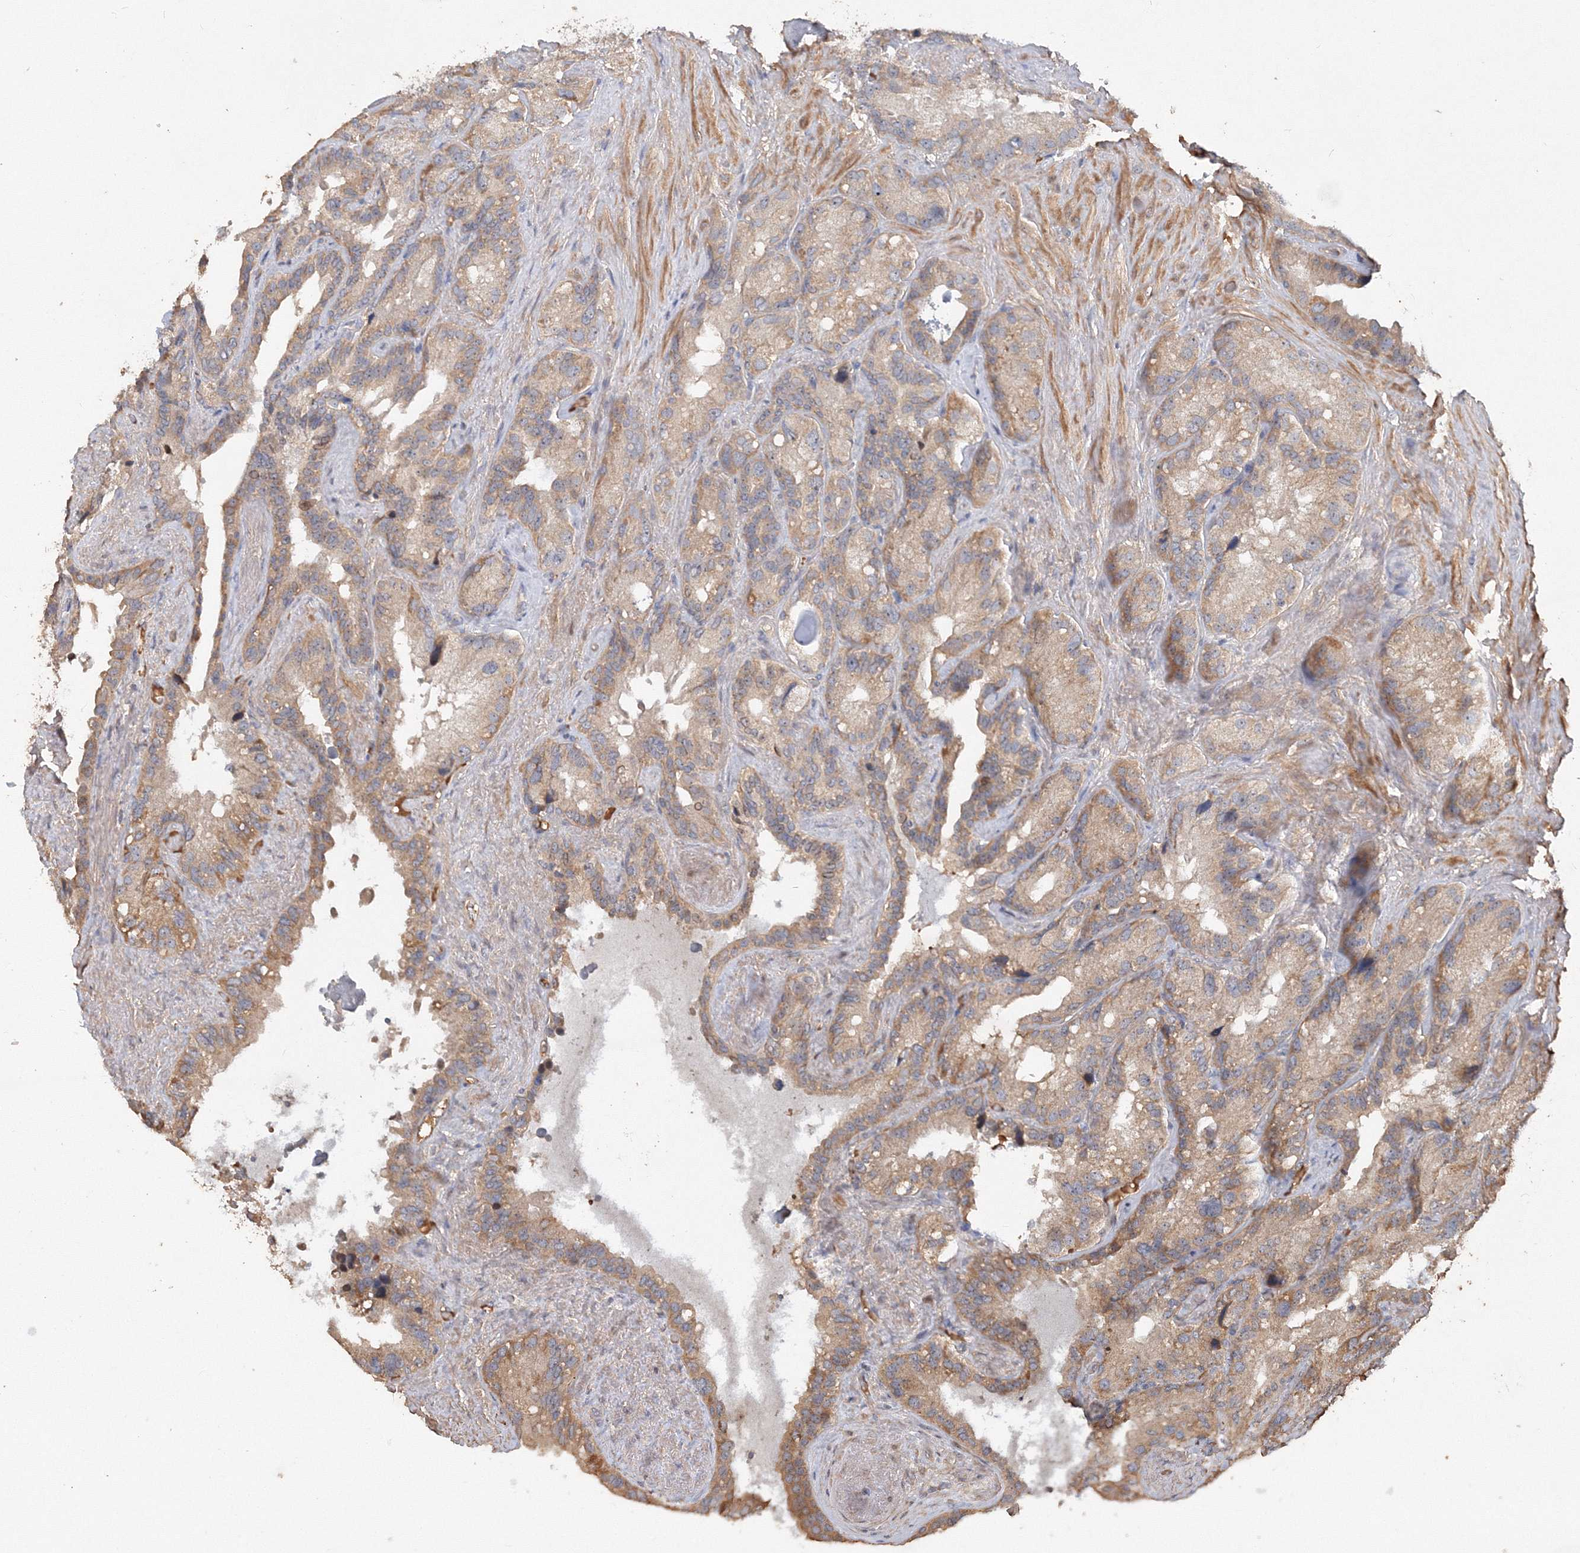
{"staining": {"intensity": "weak", "quantity": "25%-75%", "location": "cytoplasmic/membranous"}, "tissue": "seminal vesicle", "cell_type": "Glandular cells", "image_type": "normal", "snomed": [{"axis": "morphology", "description": "Normal tissue, NOS"}, {"axis": "topography", "description": "Prostate"}, {"axis": "topography", "description": "Seminal veicle"}], "caption": "Protein analysis of normal seminal vesicle shows weak cytoplasmic/membranous expression in about 25%-75% of glandular cells.", "gene": "GRINA", "patient": {"sex": "male", "age": 68}}